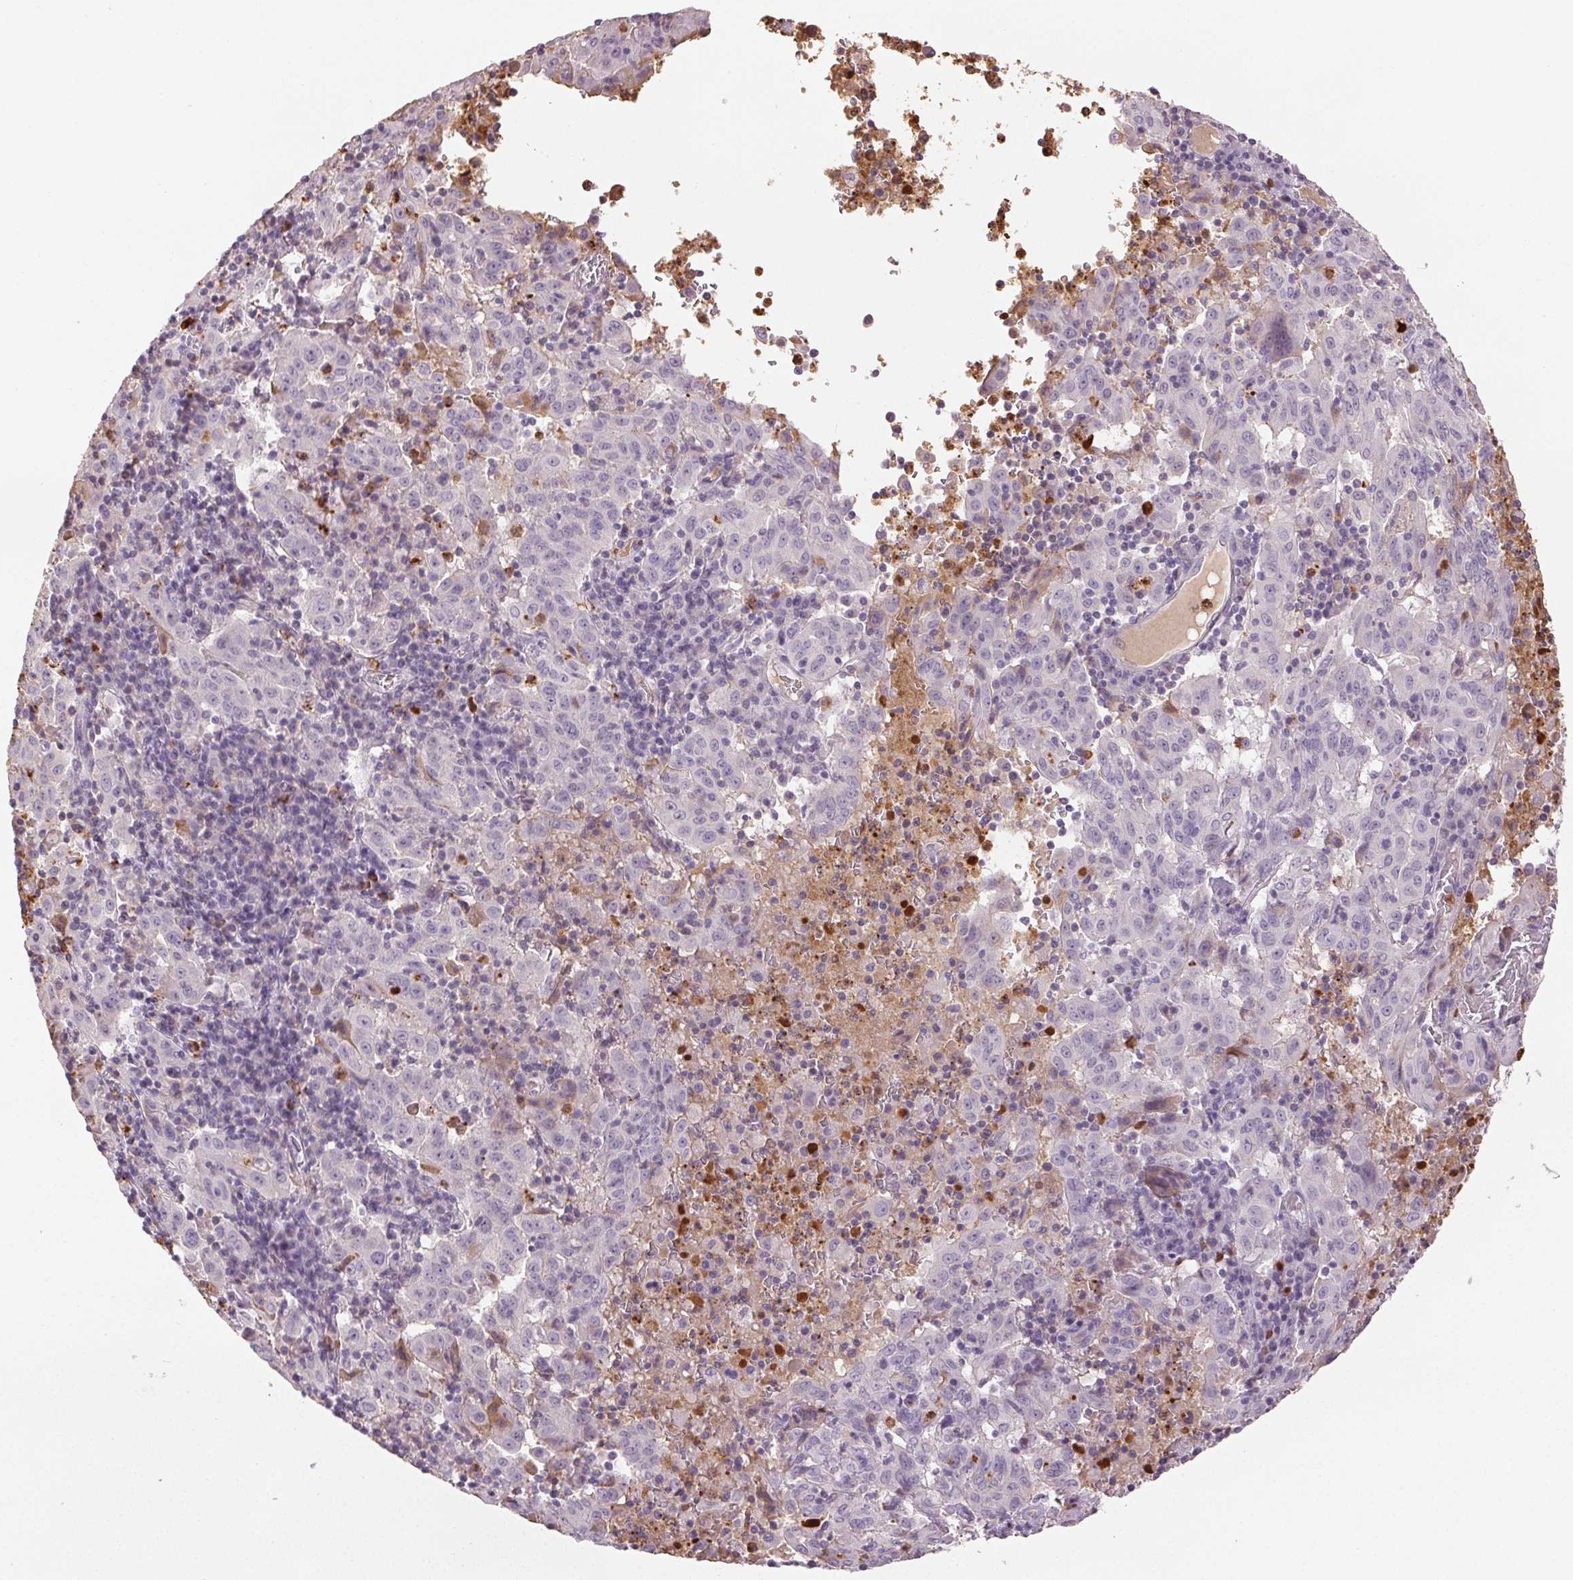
{"staining": {"intensity": "negative", "quantity": "none", "location": "none"}, "tissue": "pancreatic cancer", "cell_type": "Tumor cells", "image_type": "cancer", "snomed": [{"axis": "morphology", "description": "Adenocarcinoma, NOS"}, {"axis": "topography", "description": "Pancreas"}], "caption": "This is a photomicrograph of immunohistochemistry (IHC) staining of pancreatic adenocarcinoma, which shows no staining in tumor cells.", "gene": "LTF", "patient": {"sex": "male", "age": 63}}